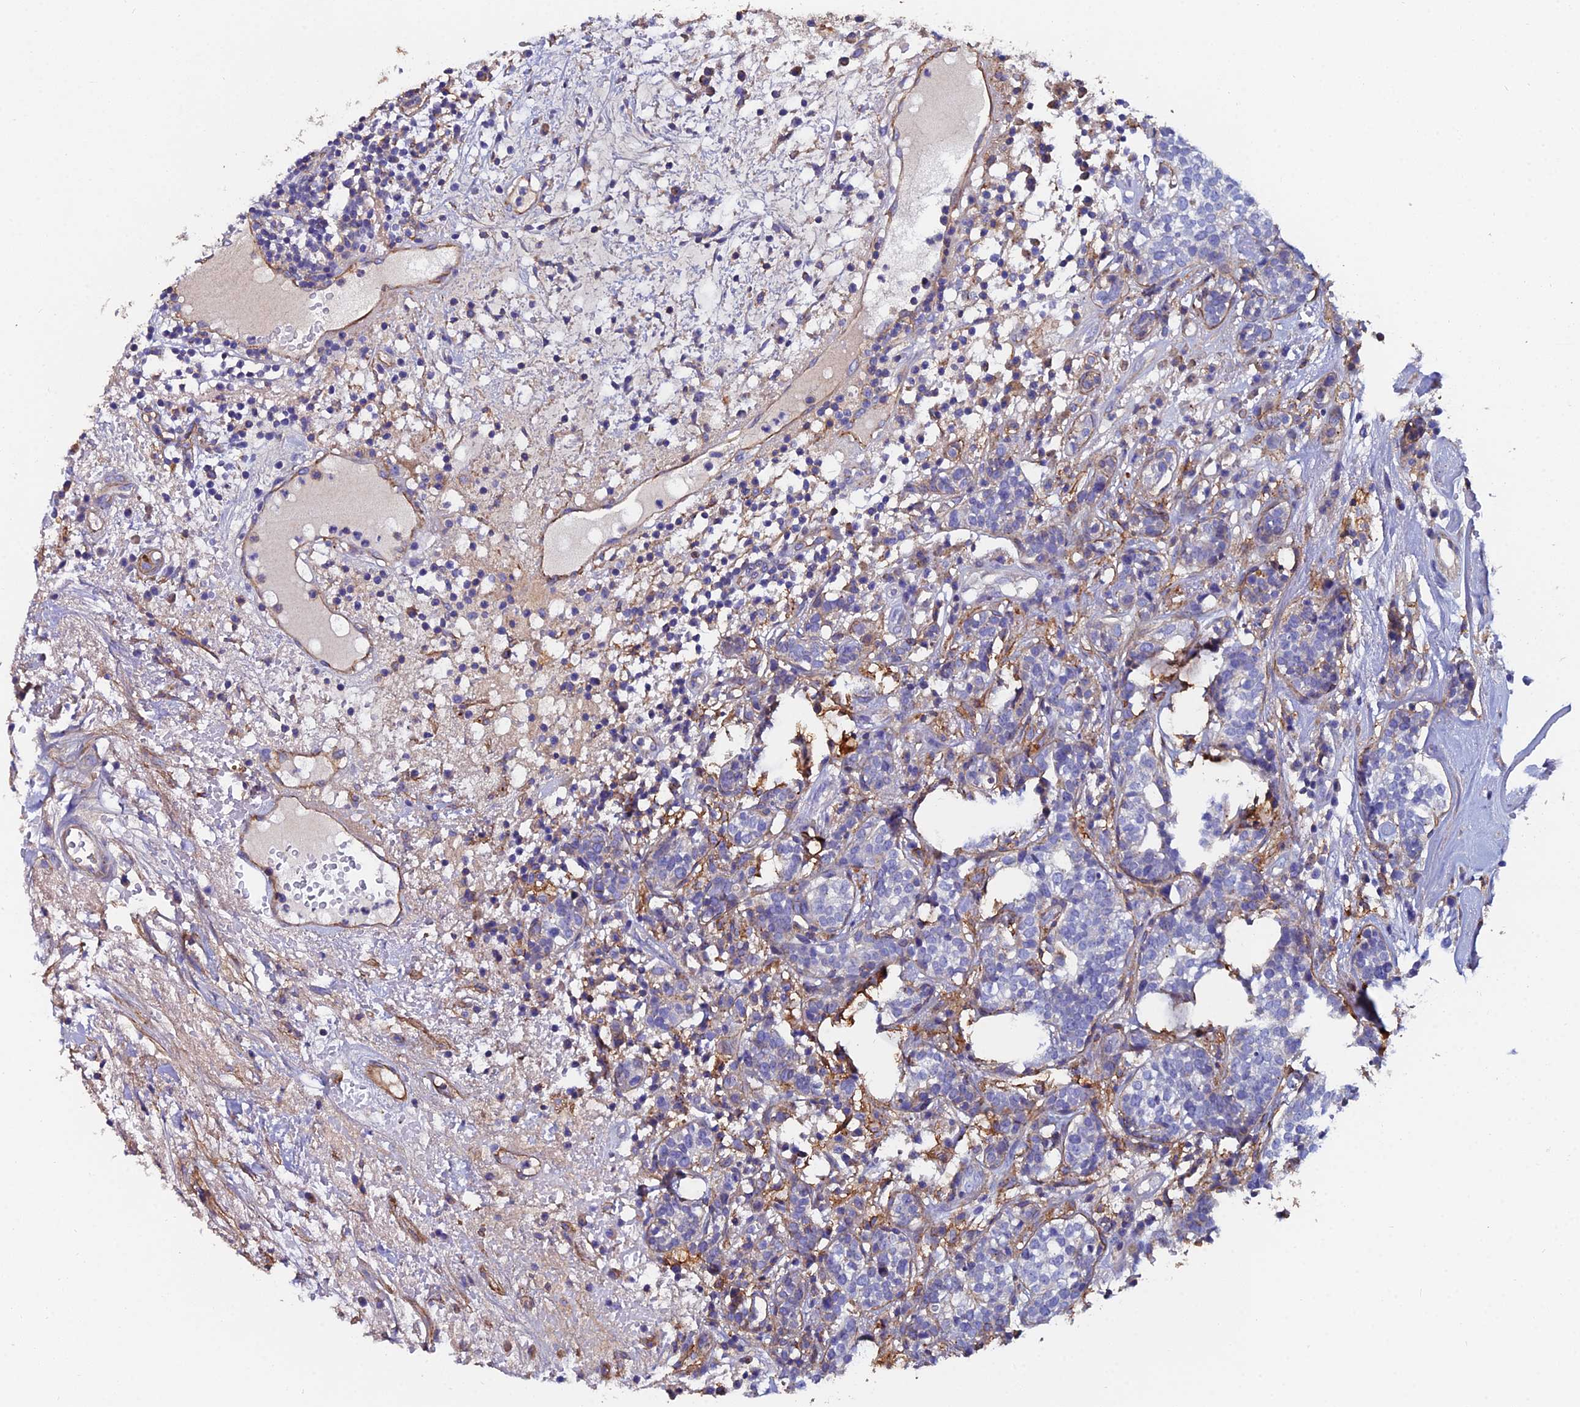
{"staining": {"intensity": "negative", "quantity": "none", "location": "none"}, "tissue": "head and neck cancer", "cell_type": "Tumor cells", "image_type": "cancer", "snomed": [{"axis": "morphology", "description": "Adenocarcinoma, NOS"}, {"axis": "topography", "description": "Salivary gland"}, {"axis": "topography", "description": "Head-Neck"}], "caption": "An IHC photomicrograph of head and neck cancer (adenocarcinoma) is shown. There is no staining in tumor cells of head and neck cancer (adenocarcinoma).", "gene": "C6", "patient": {"sex": "female", "age": 65}}